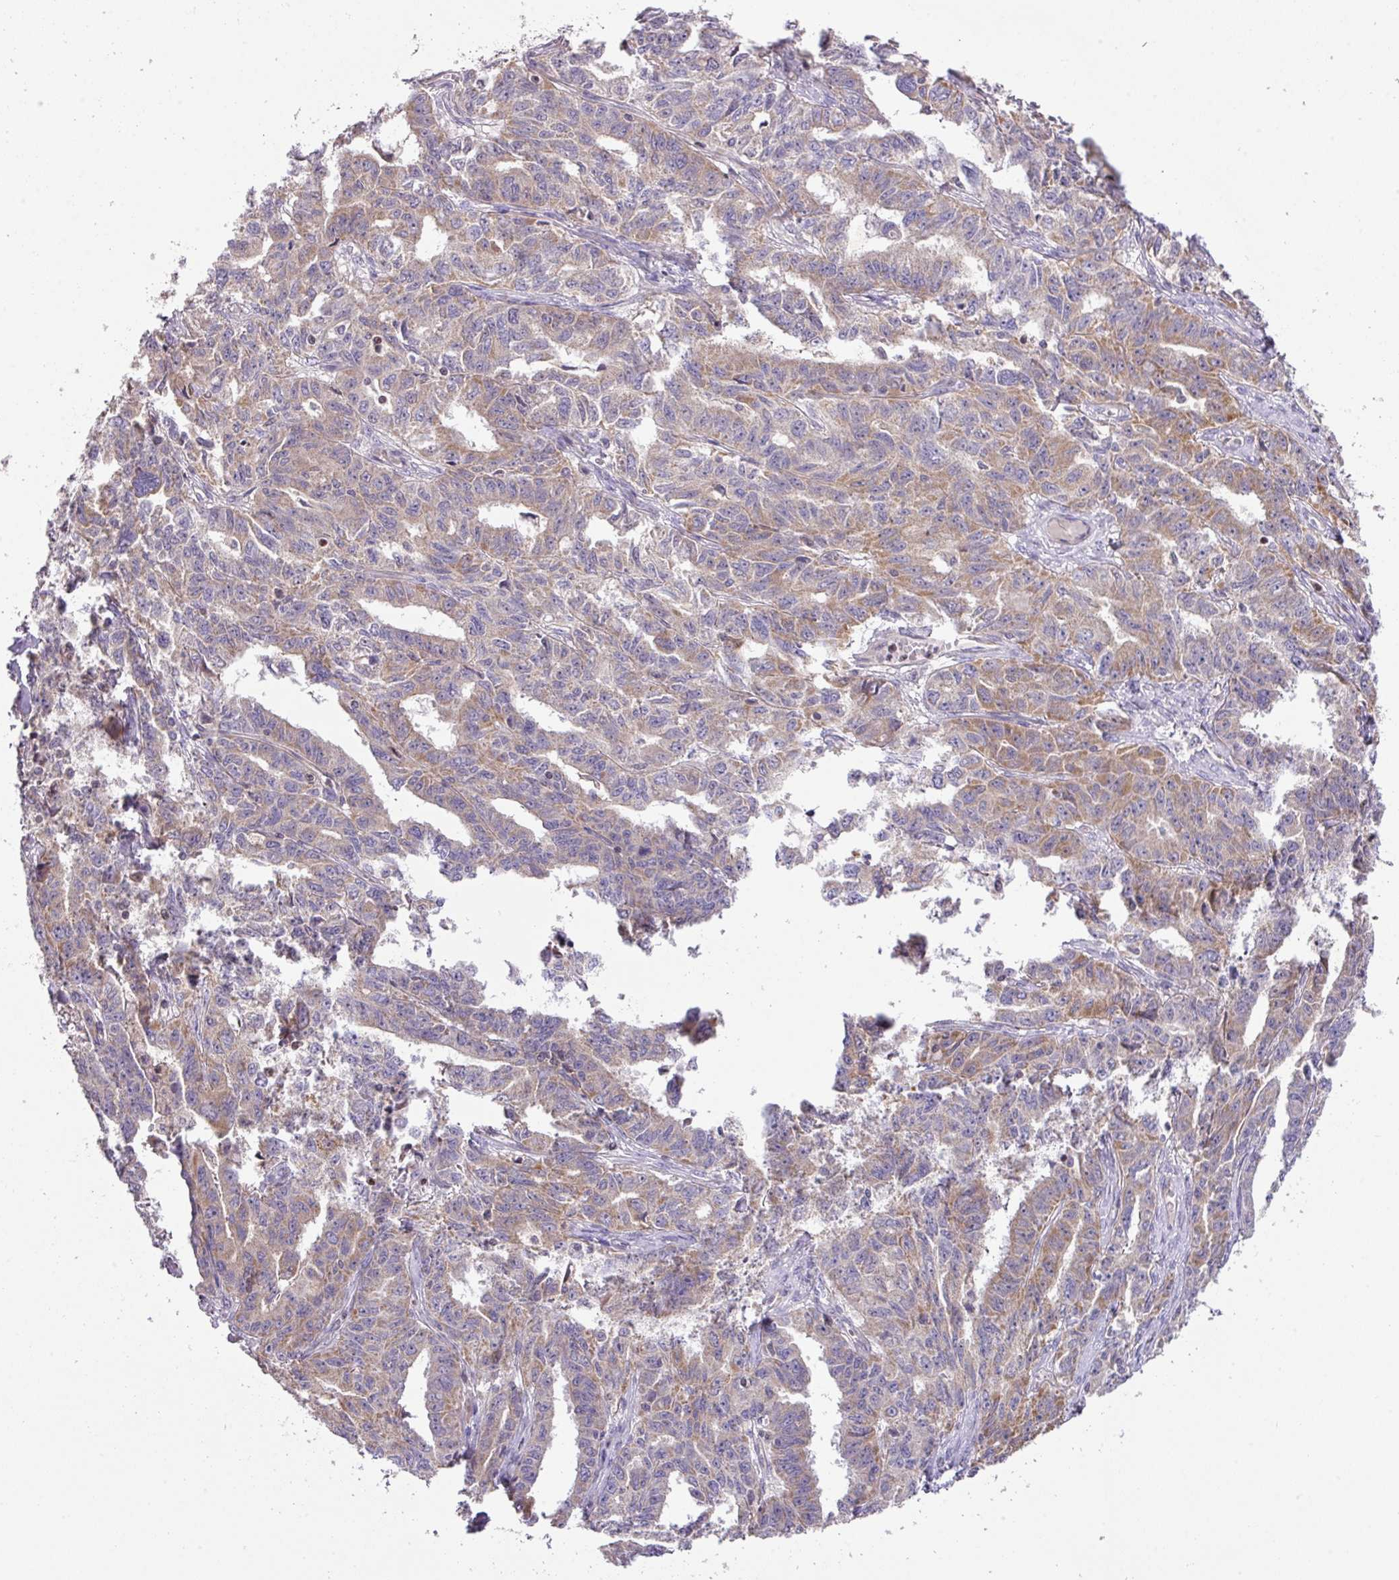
{"staining": {"intensity": "weak", "quantity": "25%-75%", "location": "cytoplasmic/membranous"}, "tissue": "ovarian cancer", "cell_type": "Tumor cells", "image_type": "cancer", "snomed": [{"axis": "morphology", "description": "Adenocarcinoma, NOS"}, {"axis": "morphology", "description": "Carcinoma, endometroid"}, {"axis": "topography", "description": "Ovary"}], "caption": "Human adenocarcinoma (ovarian) stained with a brown dye reveals weak cytoplasmic/membranous positive expression in approximately 25%-75% of tumor cells.", "gene": "ZNF394", "patient": {"sex": "female", "age": 72}}